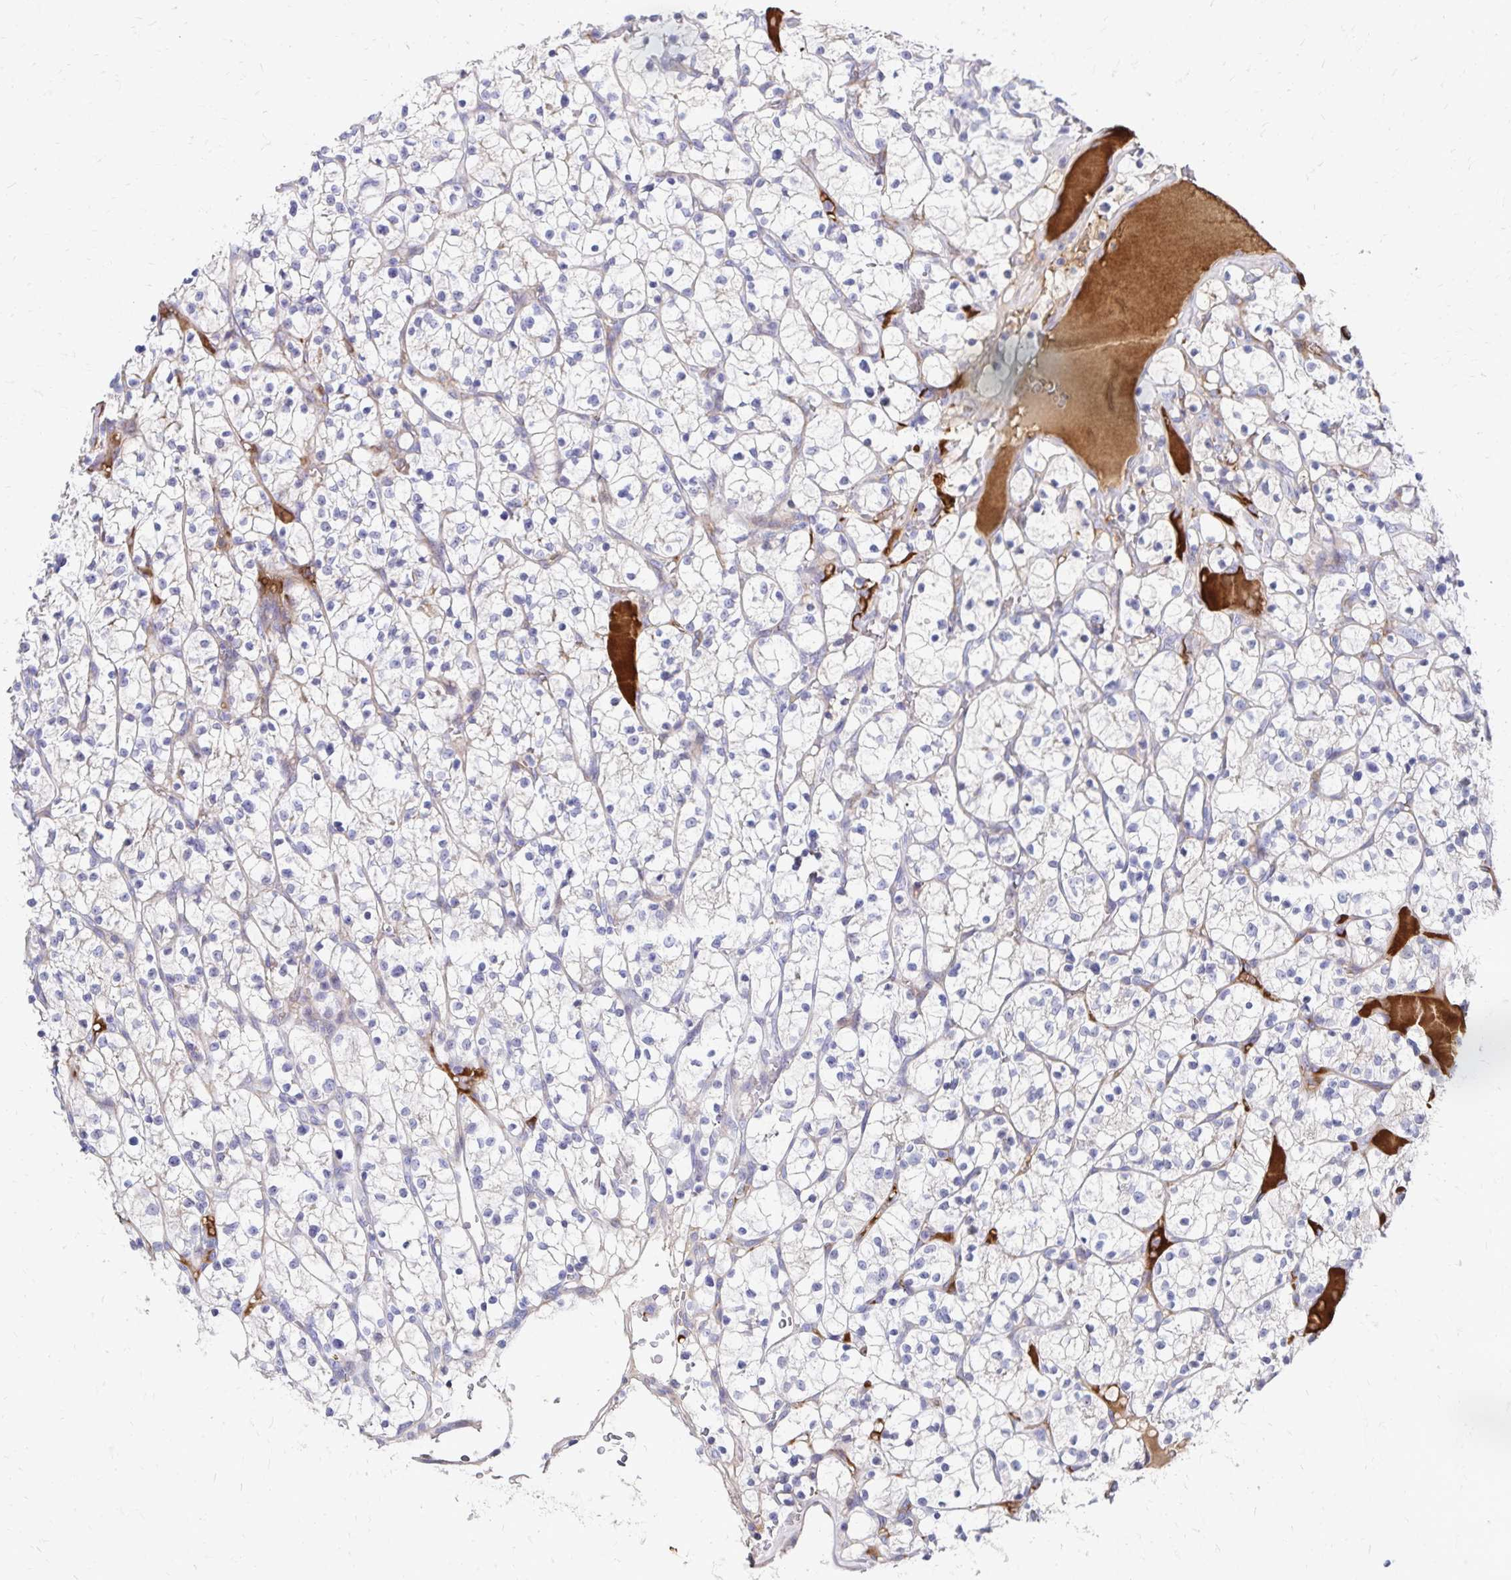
{"staining": {"intensity": "negative", "quantity": "none", "location": "none"}, "tissue": "renal cancer", "cell_type": "Tumor cells", "image_type": "cancer", "snomed": [{"axis": "morphology", "description": "Adenocarcinoma, NOS"}, {"axis": "topography", "description": "Kidney"}], "caption": "Immunohistochemical staining of human renal cancer reveals no significant expression in tumor cells.", "gene": "NECAP1", "patient": {"sex": "female", "age": 64}}